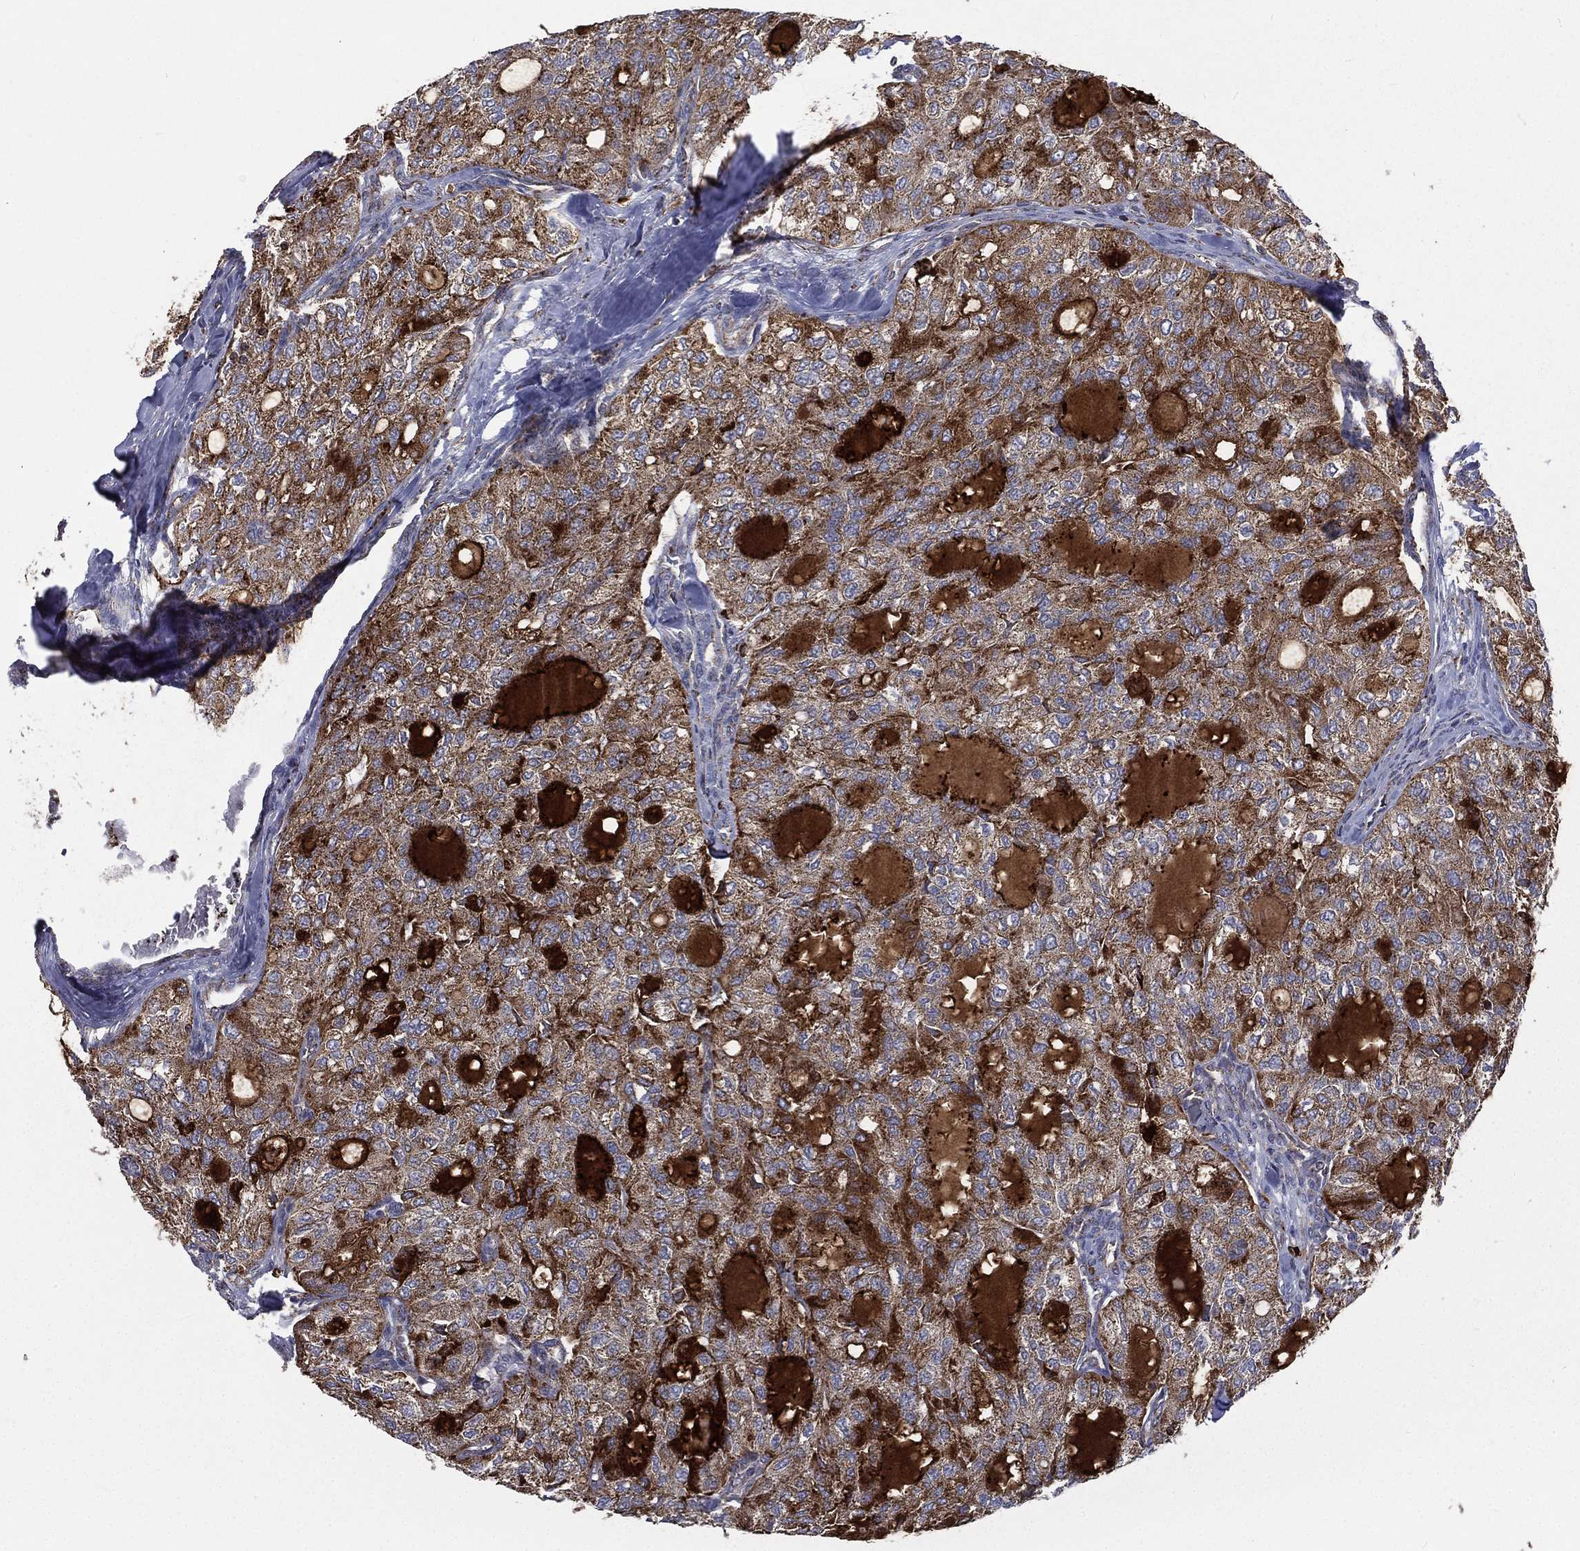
{"staining": {"intensity": "moderate", "quantity": ">75%", "location": "cytoplasmic/membranous"}, "tissue": "thyroid cancer", "cell_type": "Tumor cells", "image_type": "cancer", "snomed": [{"axis": "morphology", "description": "Follicular adenoma carcinoma, NOS"}, {"axis": "topography", "description": "Thyroid gland"}], "caption": "About >75% of tumor cells in human follicular adenoma carcinoma (thyroid) exhibit moderate cytoplasmic/membranous protein staining as visualized by brown immunohistochemical staining.", "gene": "RIN3", "patient": {"sex": "male", "age": 75}}